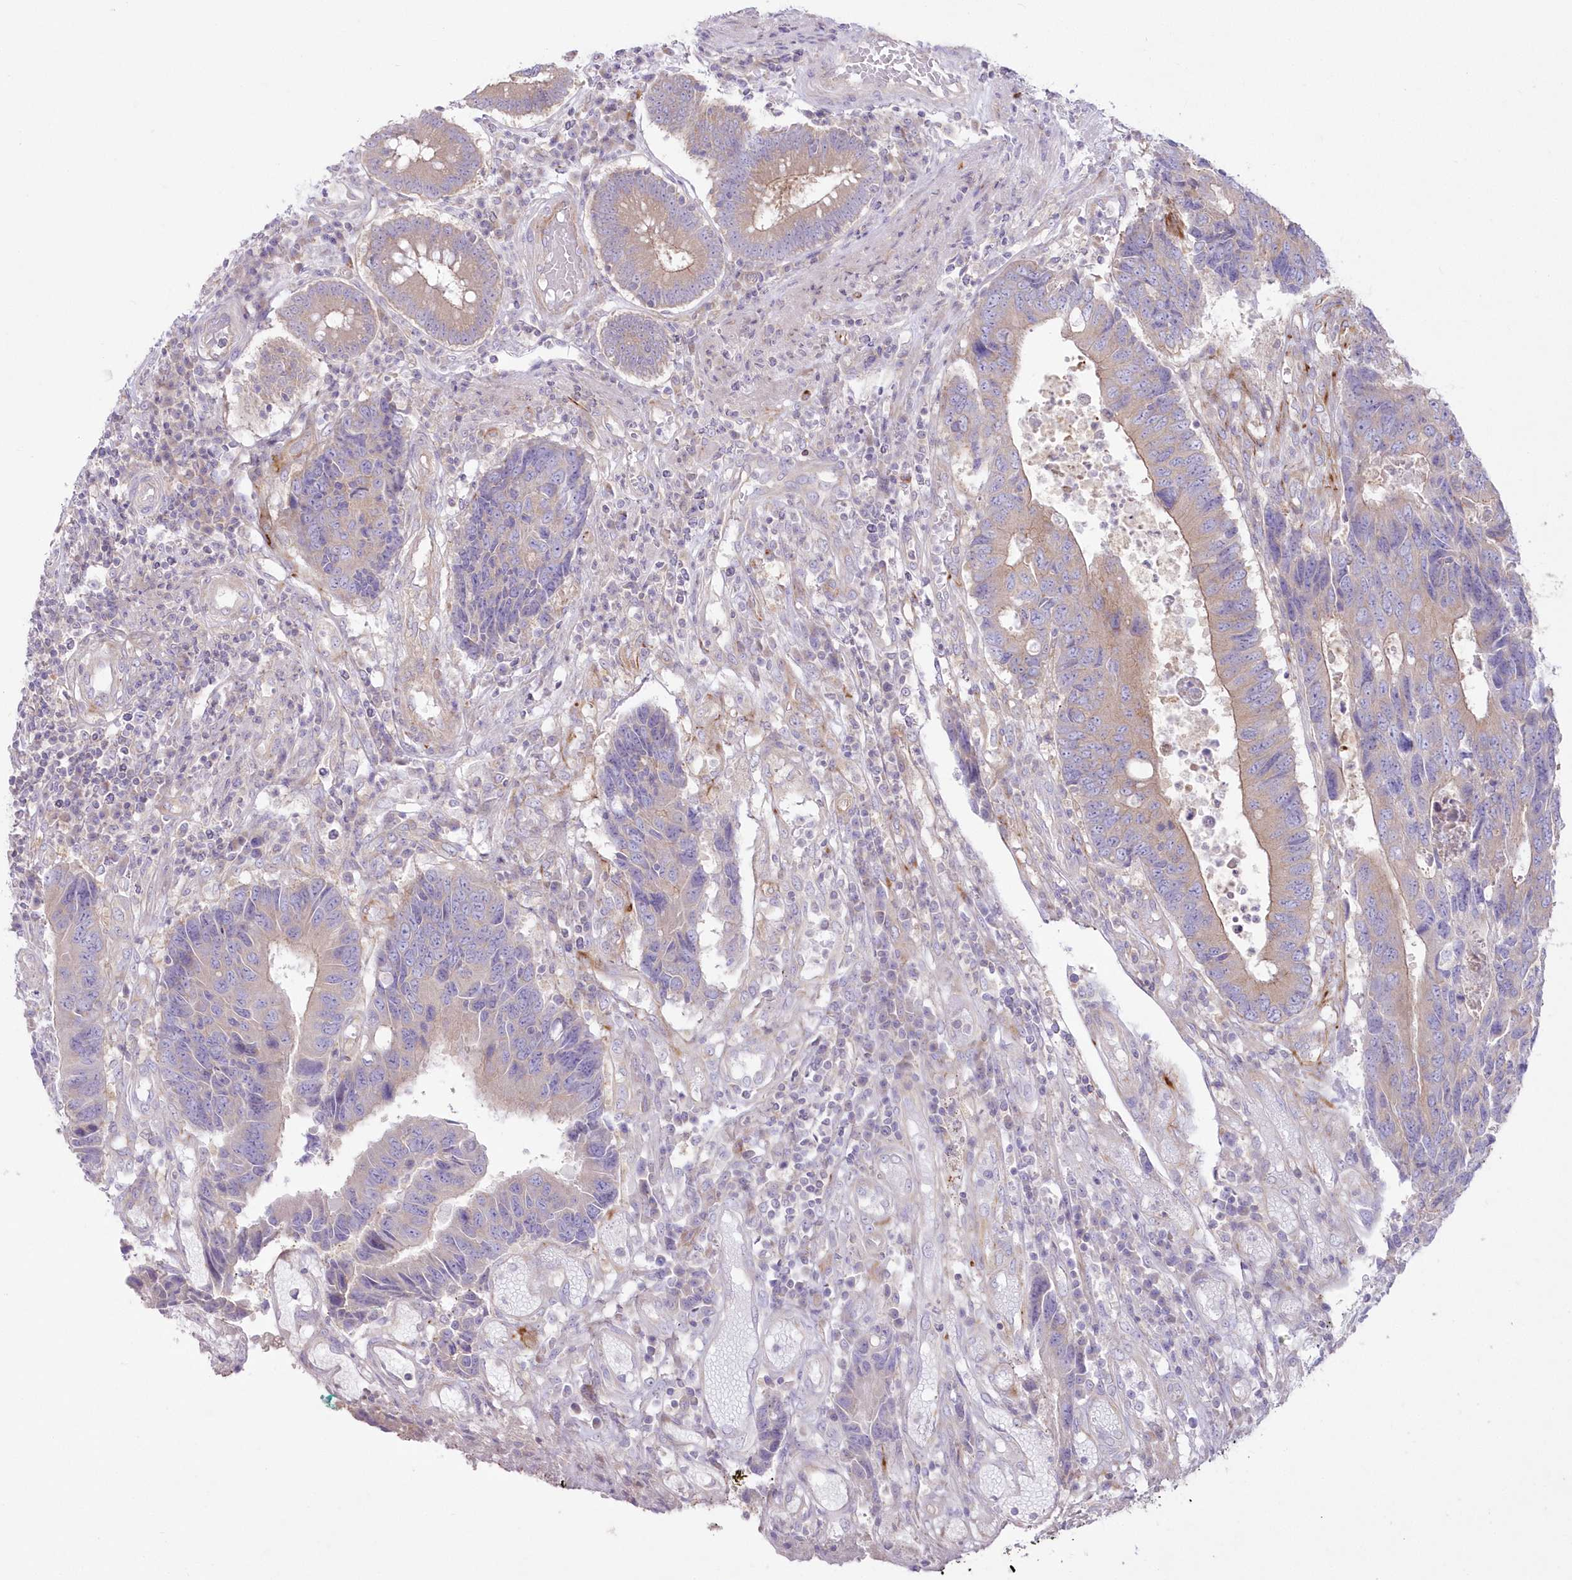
{"staining": {"intensity": "moderate", "quantity": "<25%", "location": "cytoplasmic/membranous"}, "tissue": "colorectal cancer", "cell_type": "Tumor cells", "image_type": "cancer", "snomed": [{"axis": "morphology", "description": "Adenocarcinoma, NOS"}, {"axis": "topography", "description": "Rectum"}], "caption": "Immunohistochemical staining of colorectal adenocarcinoma reveals low levels of moderate cytoplasmic/membranous staining in approximately <25% of tumor cells.", "gene": "ZNF843", "patient": {"sex": "male", "age": 84}}